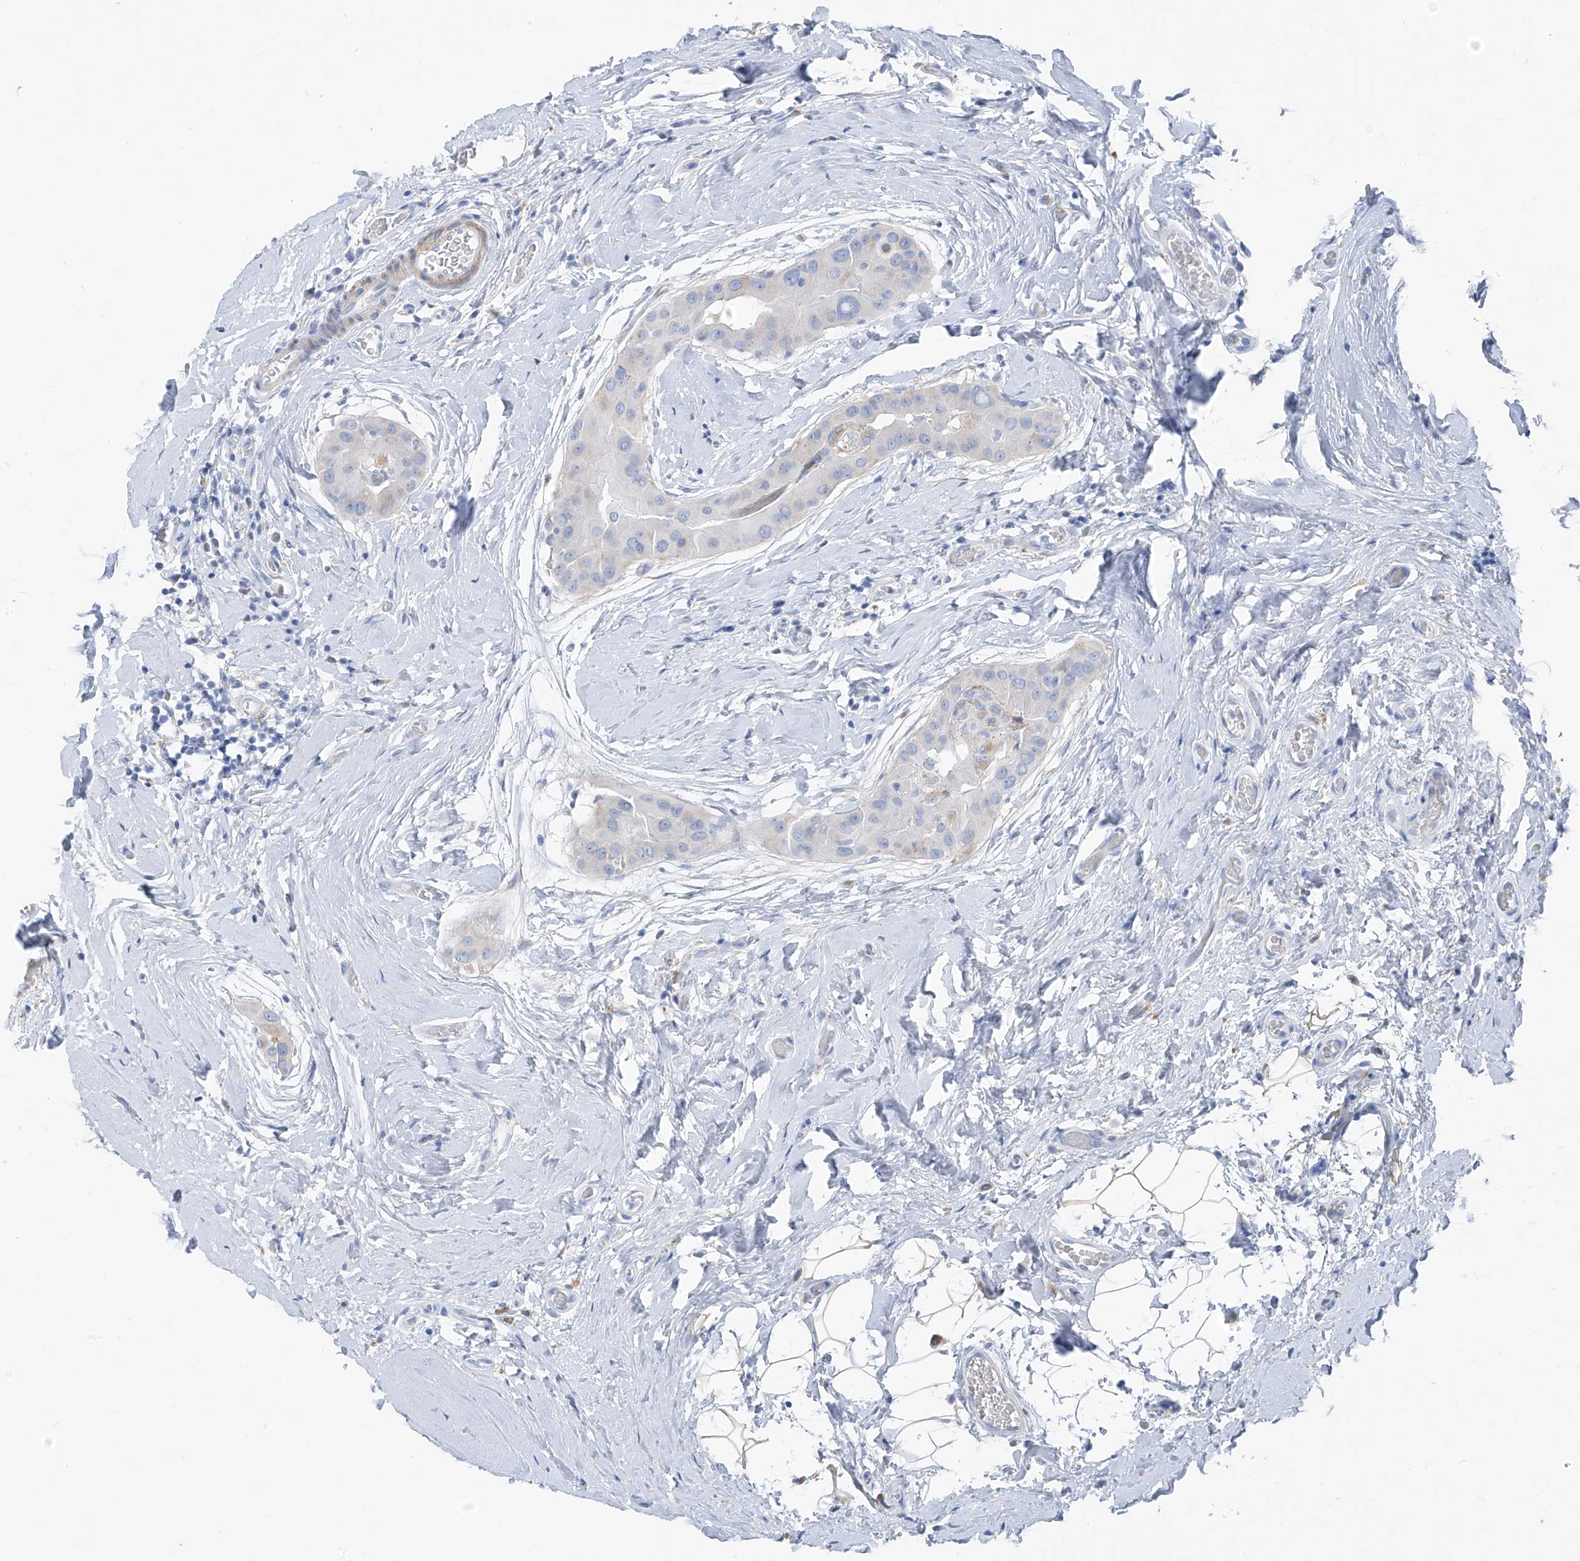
{"staining": {"intensity": "negative", "quantity": "none", "location": "none"}, "tissue": "thyroid cancer", "cell_type": "Tumor cells", "image_type": "cancer", "snomed": [{"axis": "morphology", "description": "Papillary adenocarcinoma, NOS"}, {"axis": "topography", "description": "Thyroid gland"}], "caption": "Tumor cells show no significant expression in thyroid cancer.", "gene": "GLMP", "patient": {"sex": "male", "age": 33}}